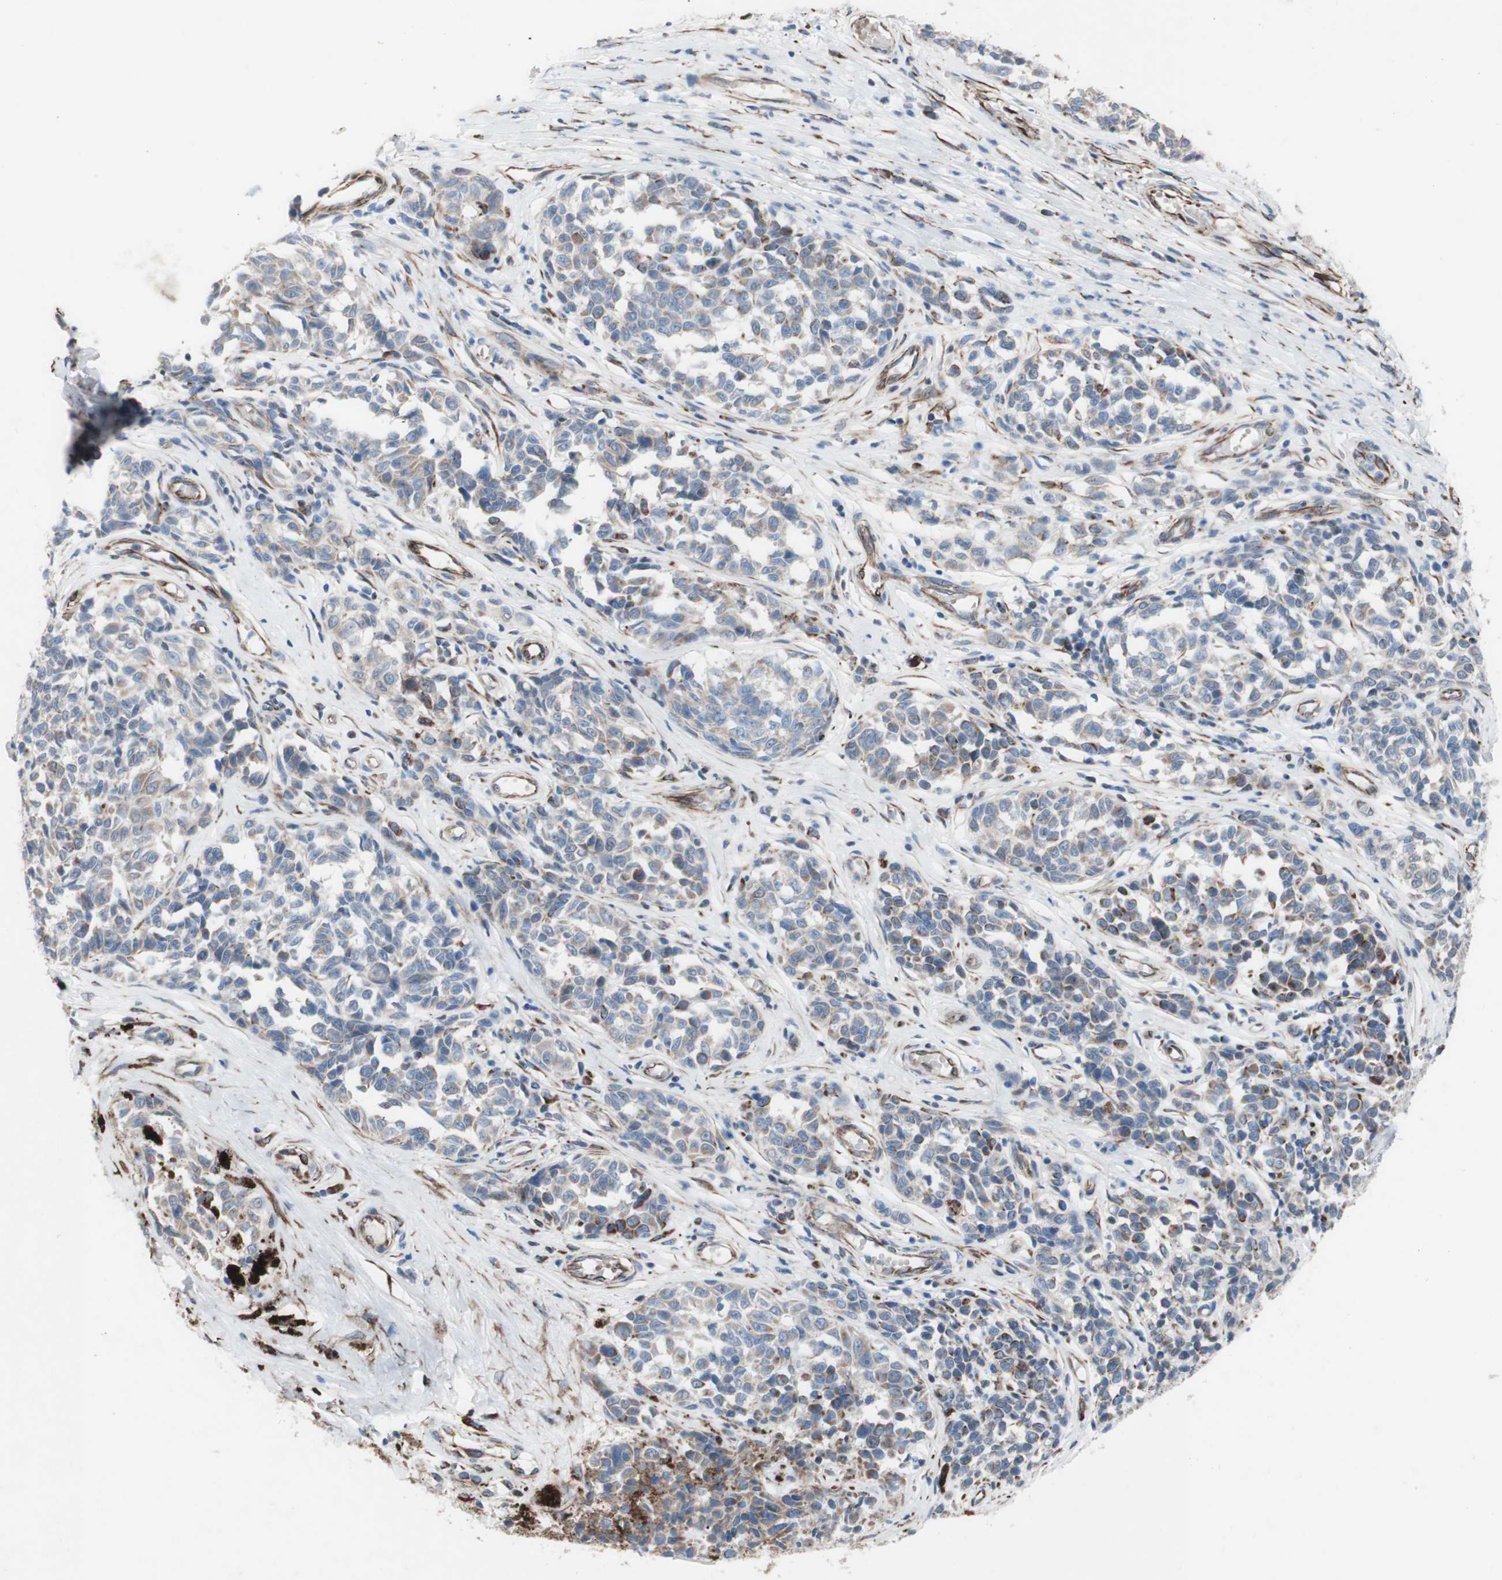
{"staining": {"intensity": "moderate", "quantity": "25%-75%", "location": "cytoplasmic/membranous"}, "tissue": "melanoma", "cell_type": "Tumor cells", "image_type": "cancer", "snomed": [{"axis": "morphology", "description": "Malignant melanoma, NOS"}, {"axis": "topography", "description": "Skin"}], "caption": "Melanoma tissue reveals moderate cytoplasmic/membranous expression in approximately 25%-75% of tumor cells, visualized by immunohistochemistry.", "gene": "AGPAT5", "patient": {"sex": "female", "age": 64}}